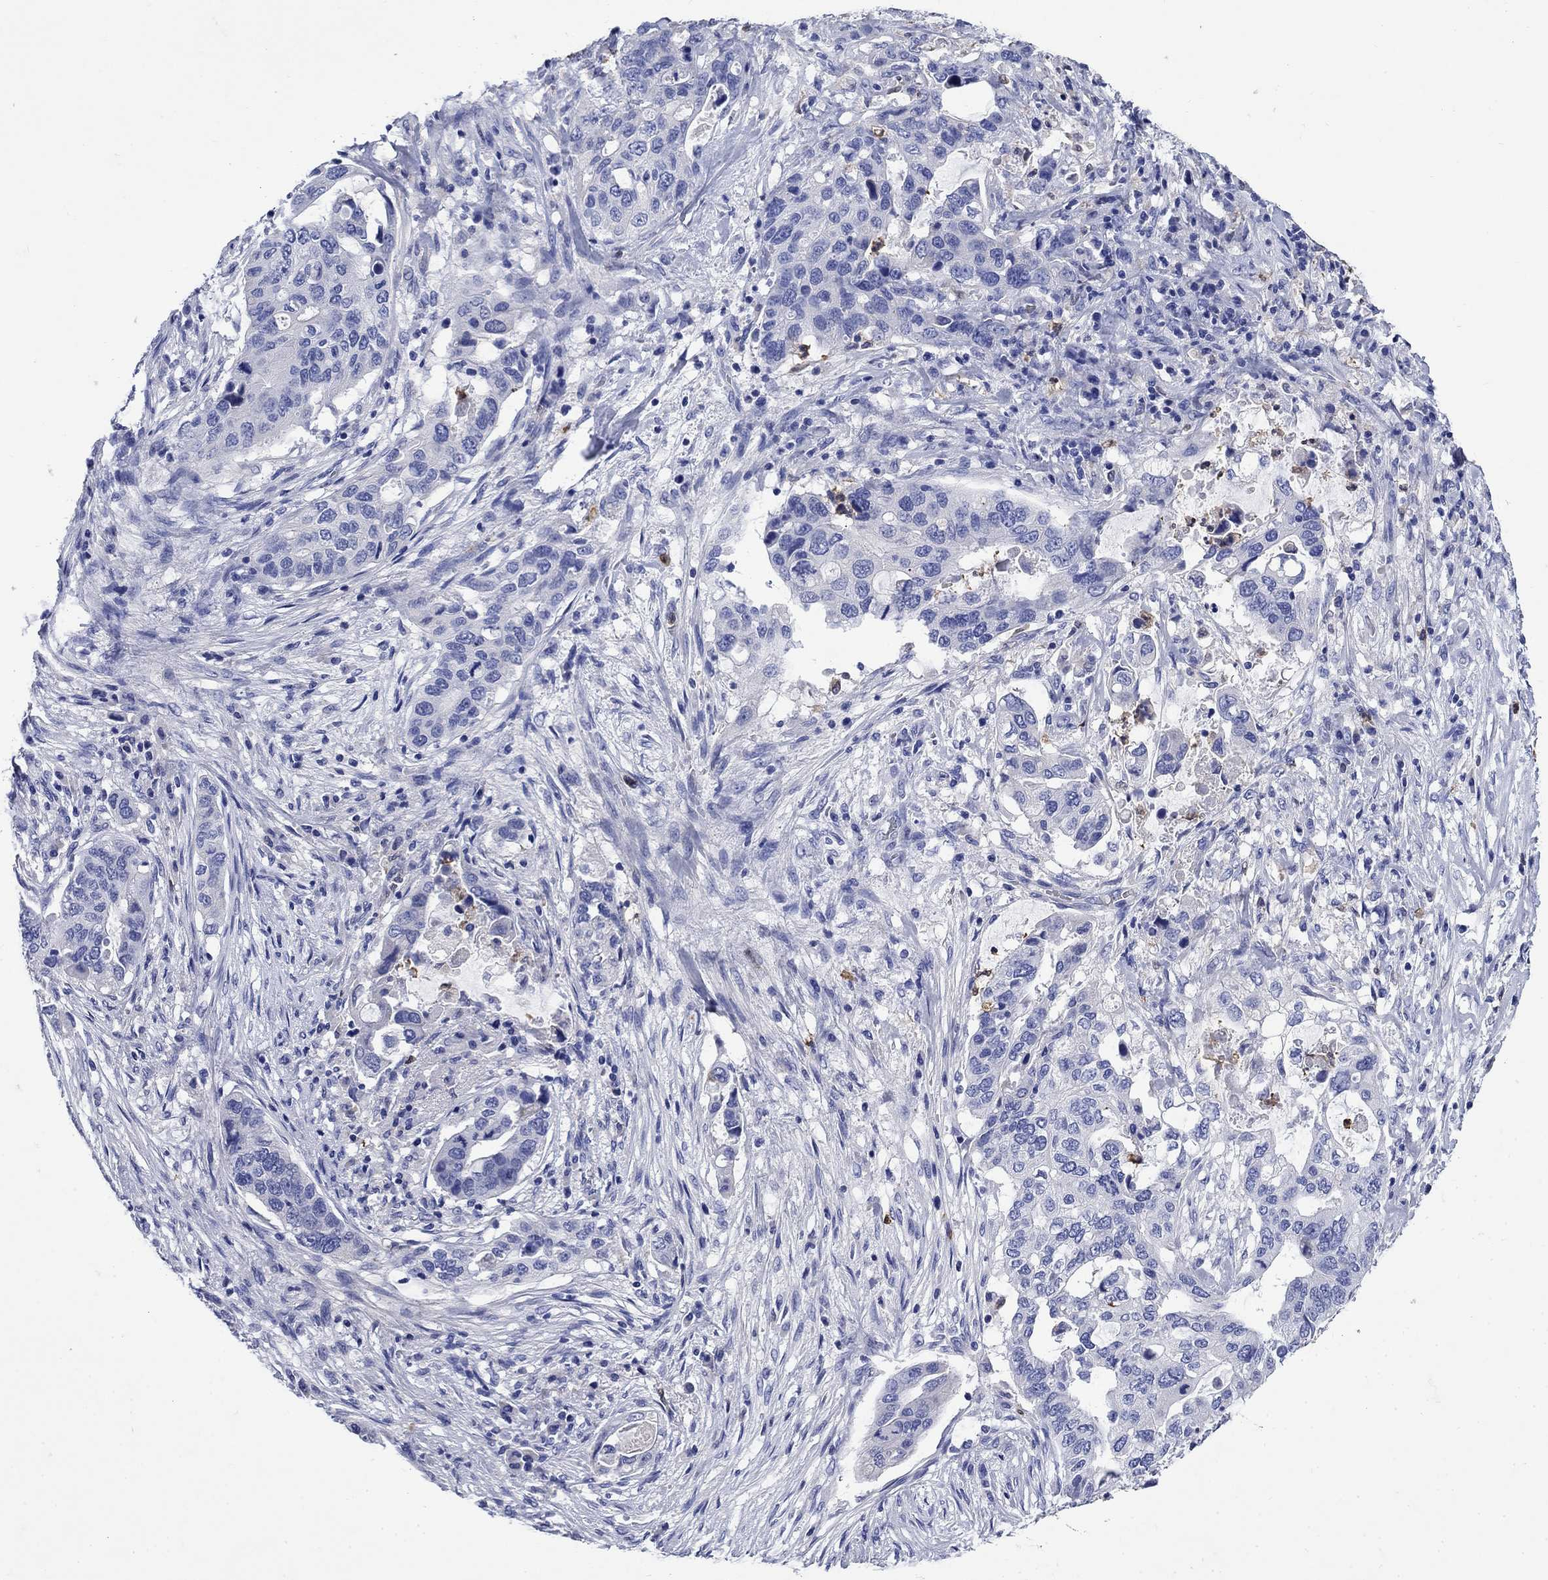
{"staining": {"intensity": "negative", "quantity": "none", "location": "none"}, "tissue": "stomach cancer", "cell_type": "Tumor cells", "image_type": "cancer", "snomed": [{"axis": "morphology", "description": "Adenocarcinoma, NOS"}, {"axis": "topography", "description": "Stomach"}], "caption": "A high-resolution photomicrograph shows IHC staining of stomach cancer (adenocarcinoma), which demonstrates no significant expression in tumor cells.", "gene": "TFR2", "patient": {"sex": "male", "age": 54}}